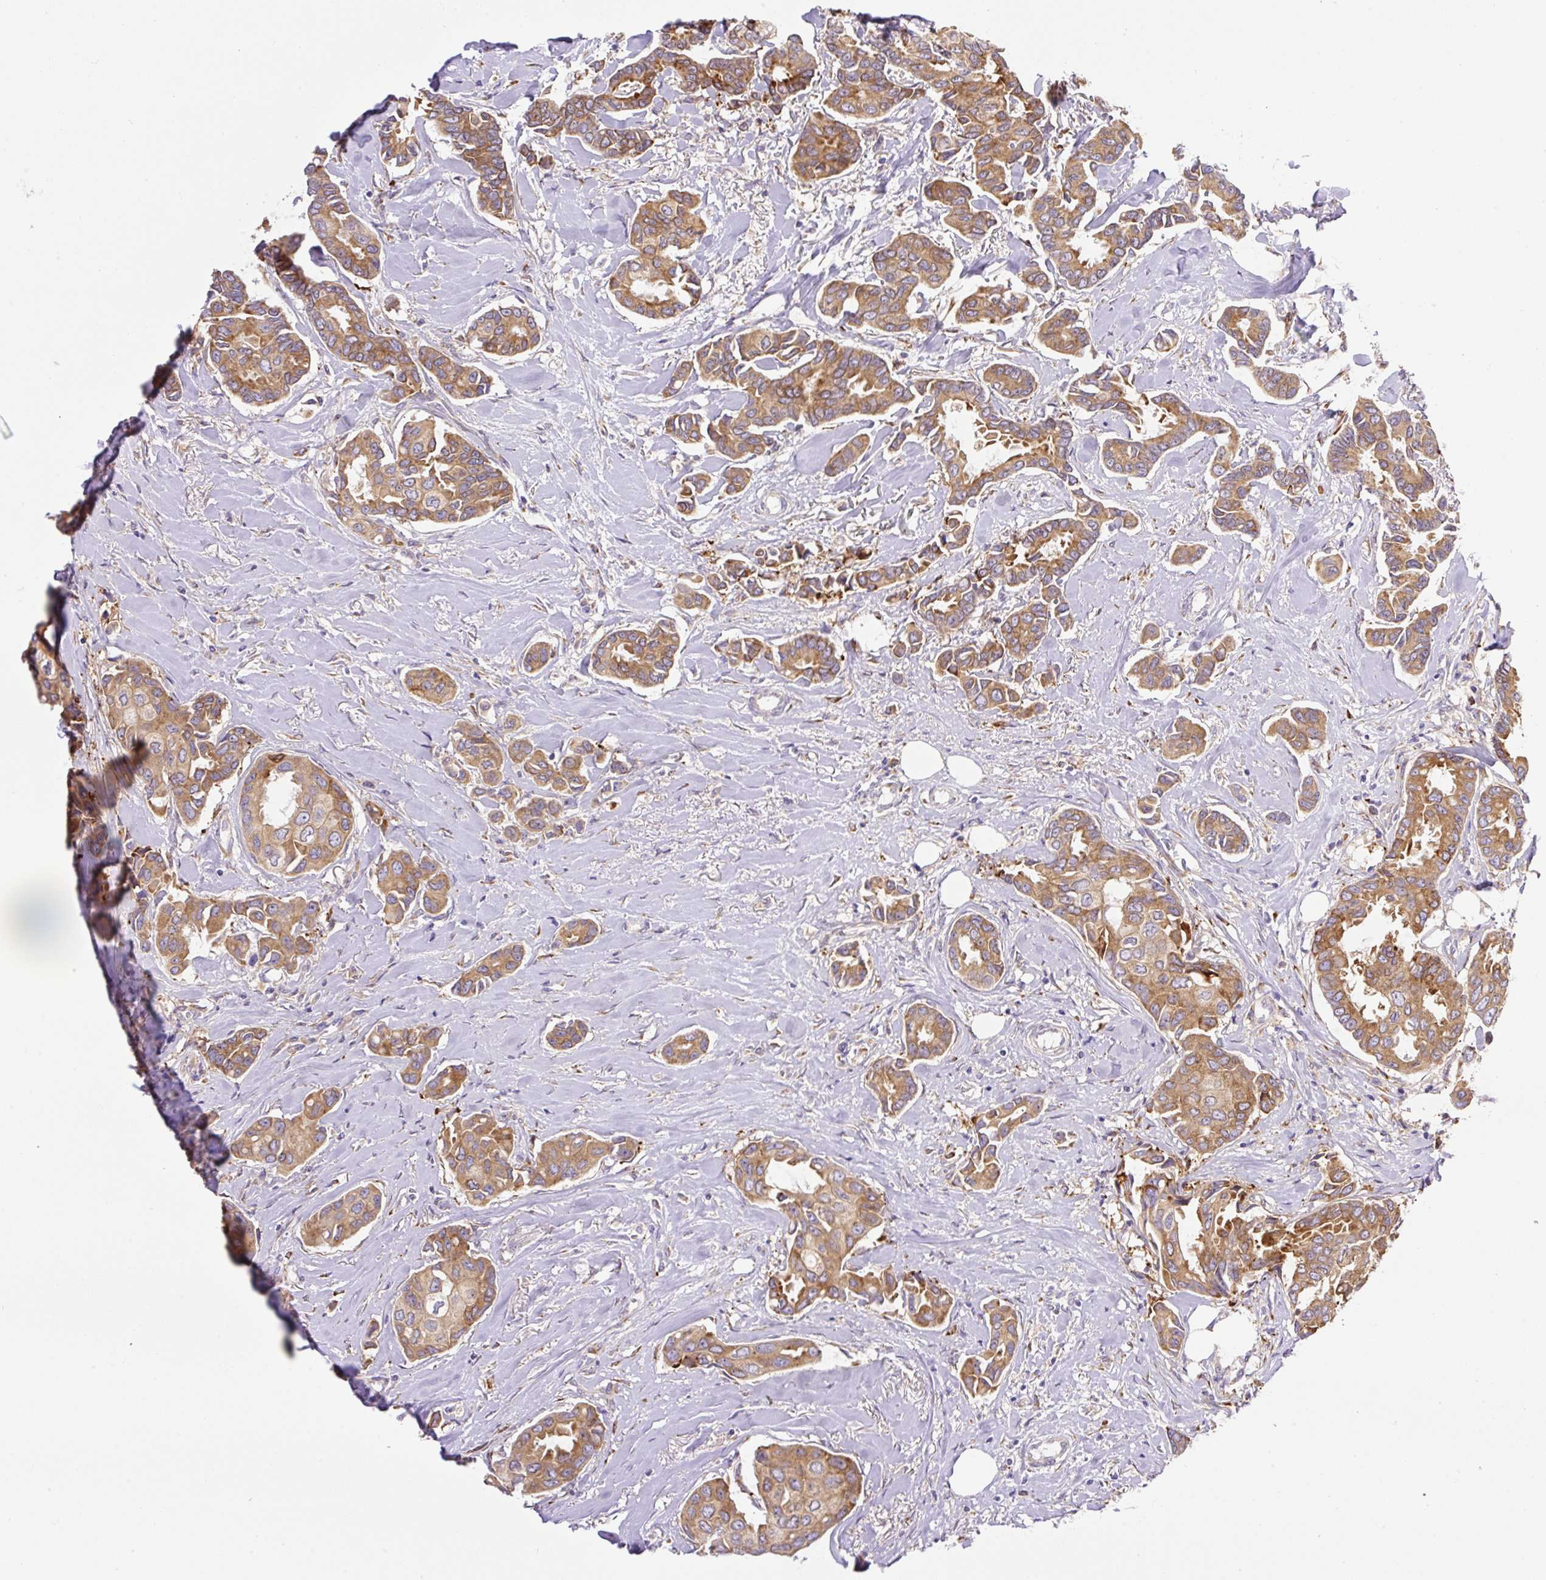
{"staining": {"intensity": "moderate", "quantity": ">75%", "location": "cytoplasmic/membranous"}, "tissue": "breast cancer", "cell_type": "Tumor cells", "image_type": "cancer", "snomed": [{"axis": "morphology", "description": "Duct carcinoma"}, {"axis": "topography", "description": "Breast"}], "caption": "Immunohistochemistry micrograph of neoplastic tissue: human breast cancer (intraductal carcinoma) stained using immunohistochemistry (IHC) exhibits medium levels of moderate protein expression localized specifically in the cytoplasmic/membranous of tumor cells, appearing as a cytoplasmic/membranous brown color.", "gene": "POFUT1", "patient": {"sex": "female", "age": 73}}